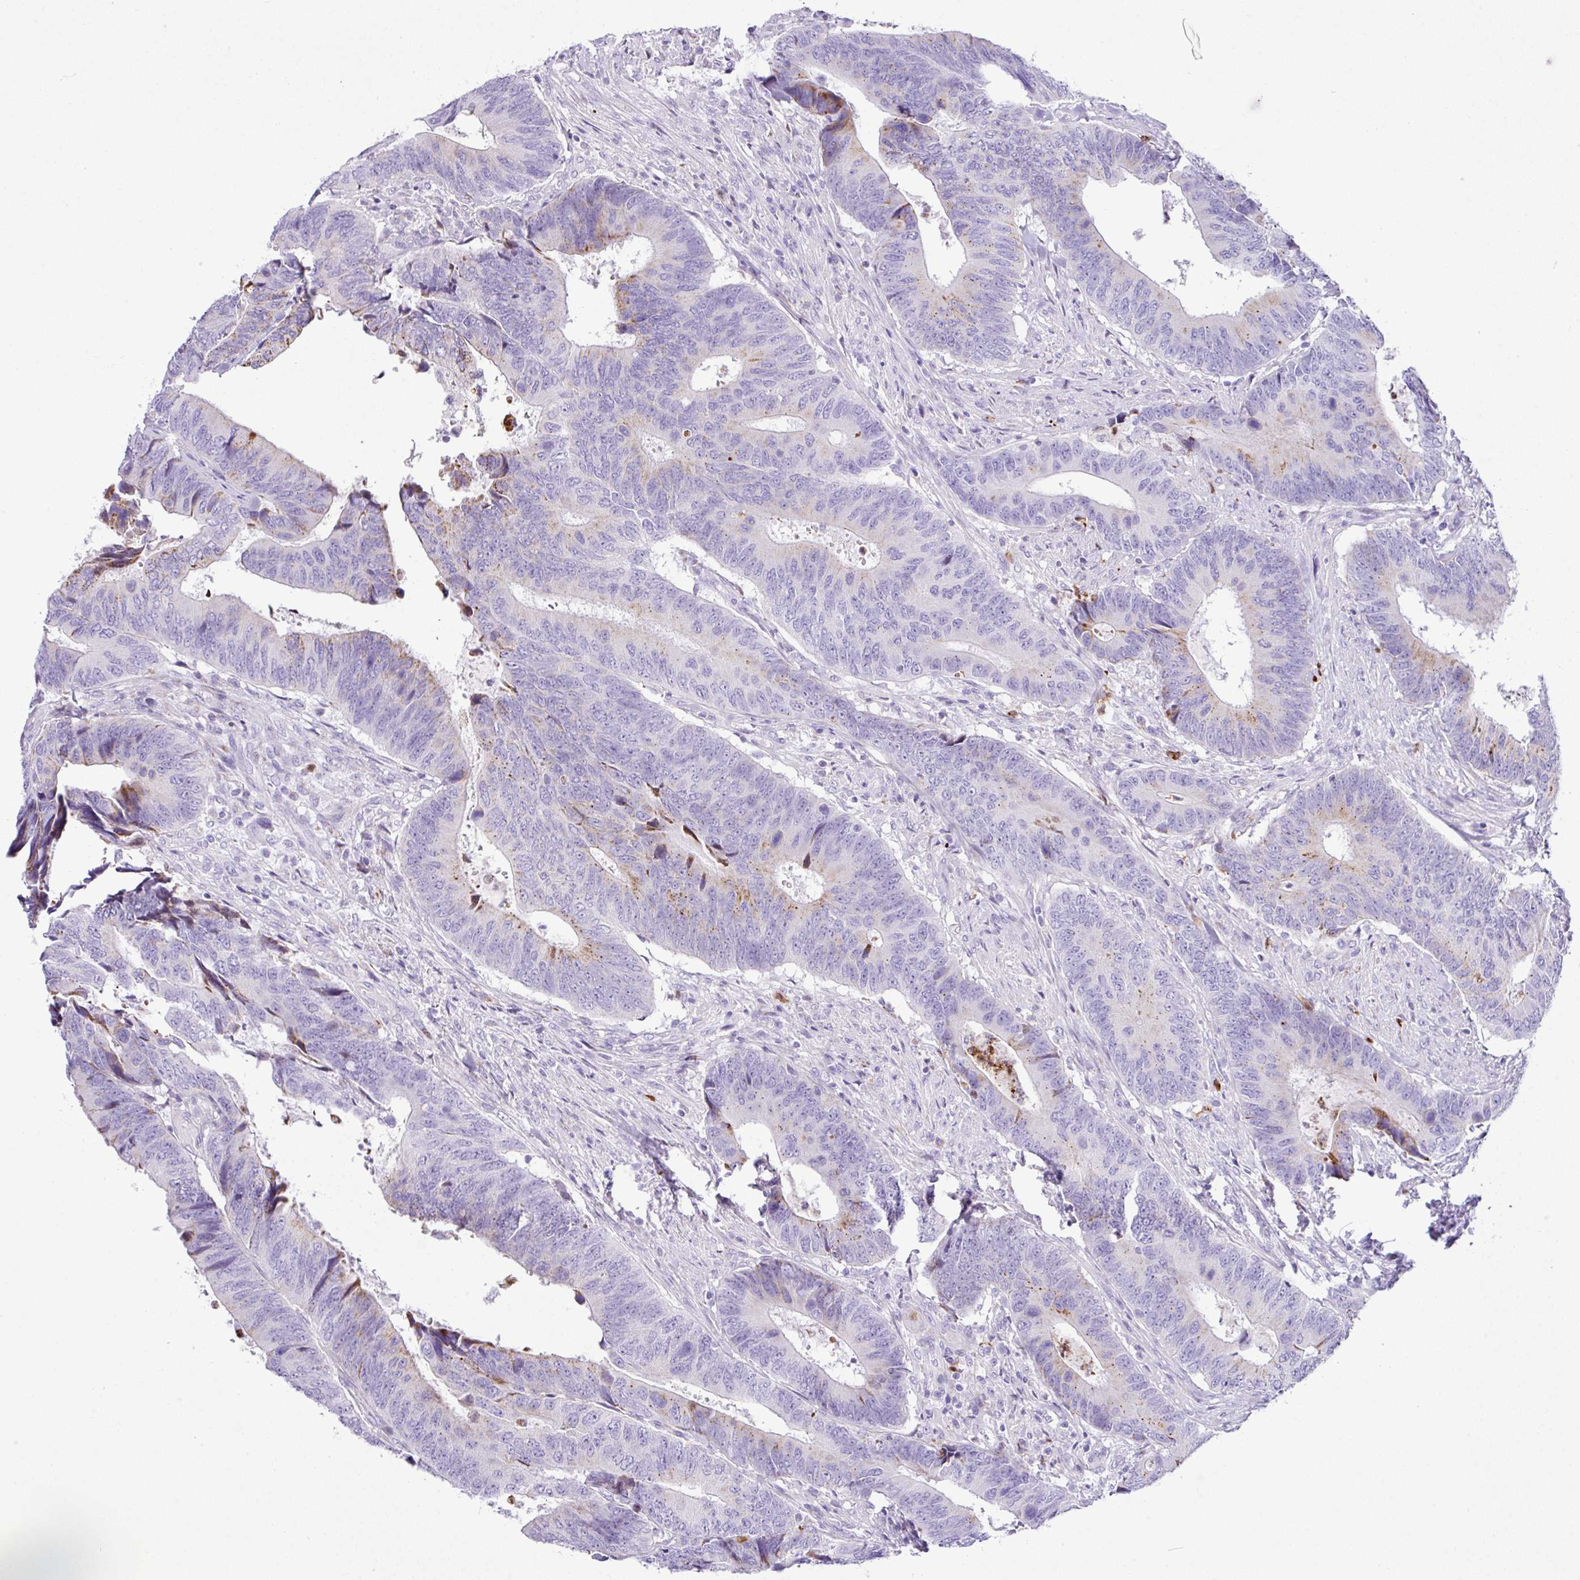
{"staining": {"intensity": "moderate", "quantity": "<25%", "location": "cytoplasmic/membranous"}, "tissue": "colorectal cancer", "cell_type": "Tumor cells", "image_type": "cancer", "snomed": [{"axis": "morphology", "description": "Adenocarcinoma, NOS"}, {"axis": "topography", "description": "Colon"}], "caption": "Colorectal cancer tissue shows moderate cytoplasmic/membranous staining in approximately <25% of tumor cells (IHC, brightfield microscopy, high magnification).", "gene": "RCAN2", "patient": {"sex": "male", "age": 87}}